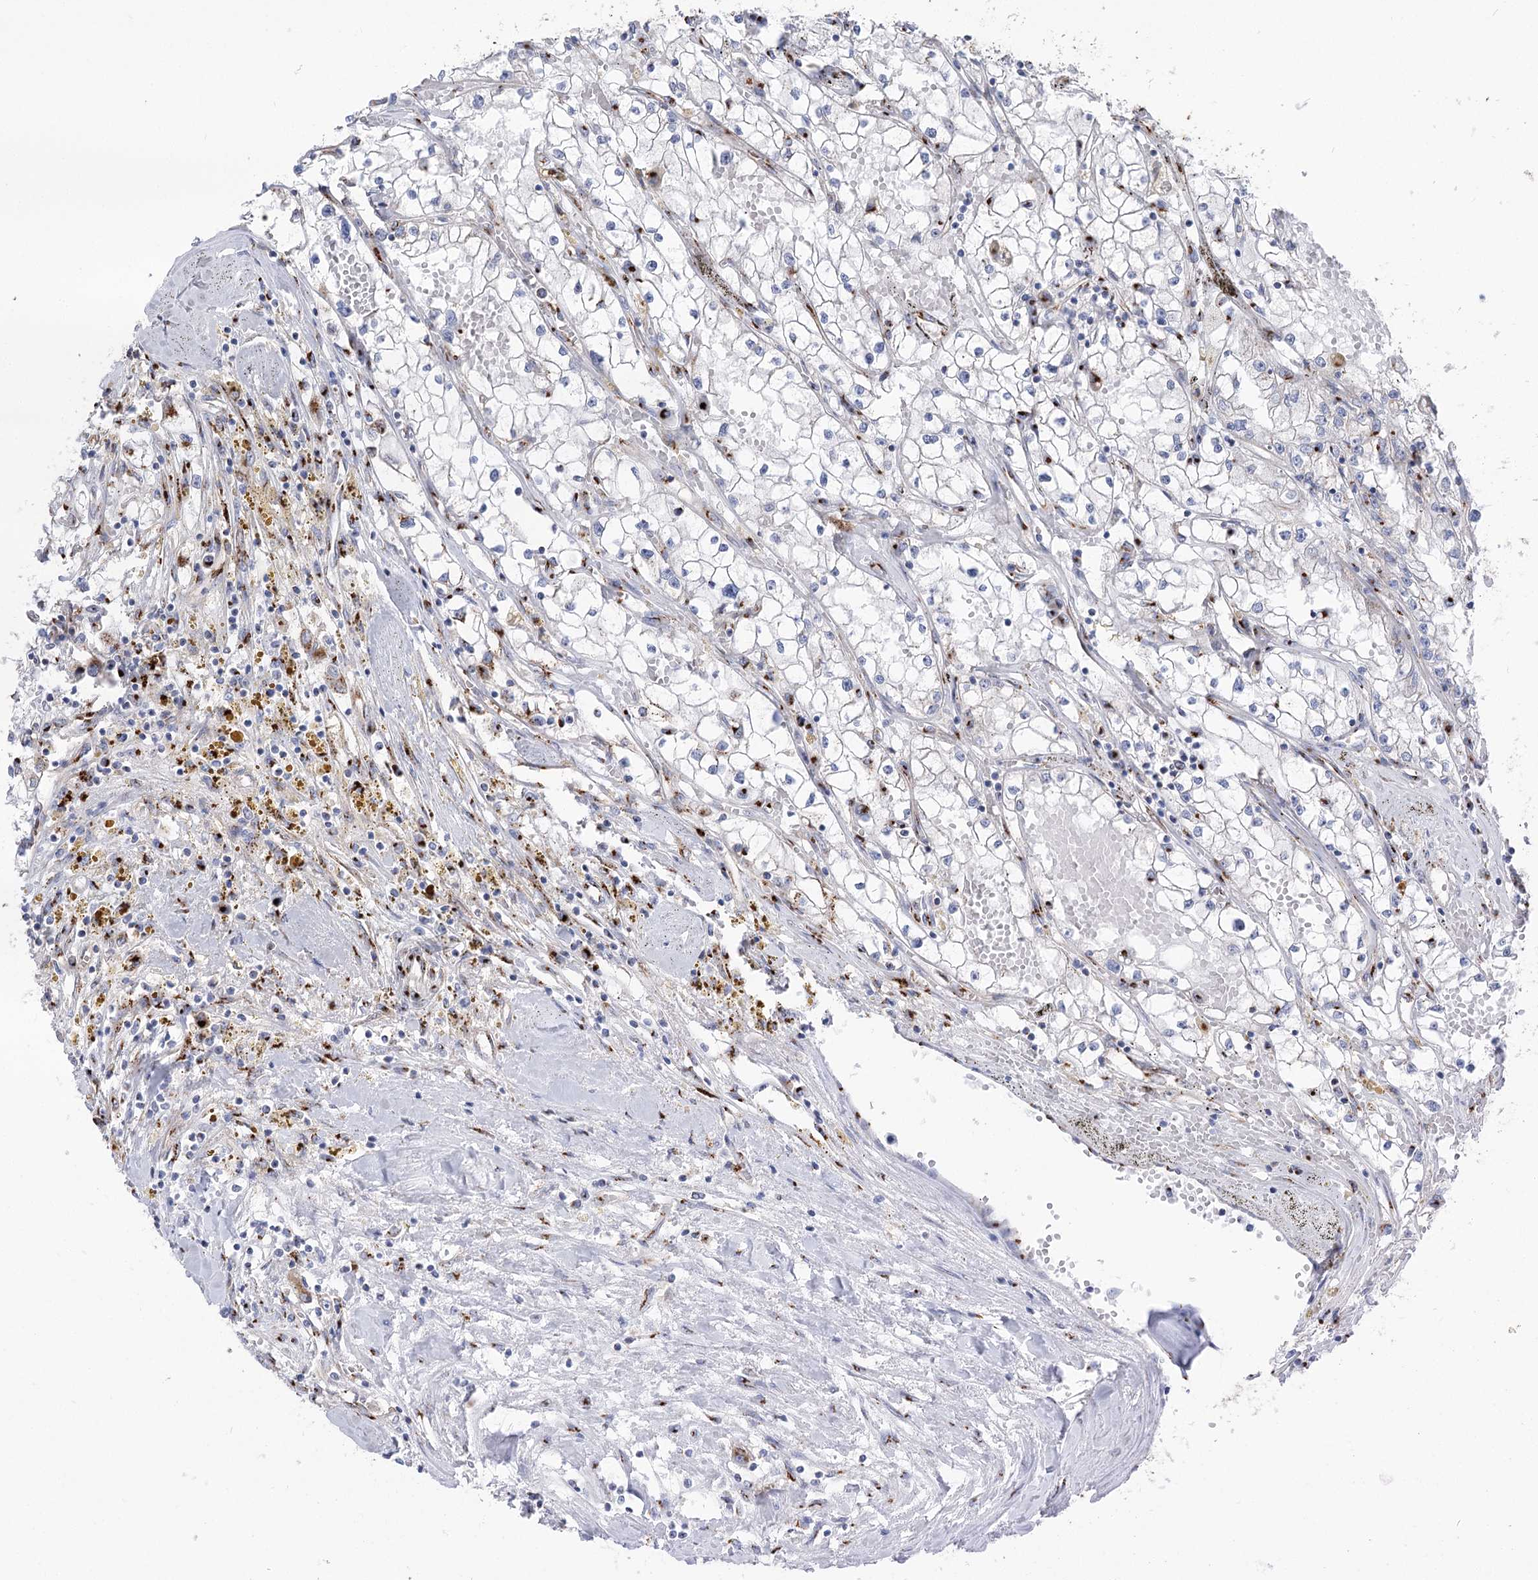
{"staining": {"intensity": "negative", "quantity": "none", "location": "none"}, "tissue": "renal cancer", "cell_type": "Tumor cells", "image_type": "cancer", "snomed": [{"axis": "morphology", "description": "Adenocarcinoma, NOS"}, {"axis": "topography", "description": "Kidney"}], "caption": "Renal adenocarcinoma was stained to show a protein in brown. There is no significant positivity in tumor cells.", "gene": "TMEM165", "patient": {"sex": "male", "age": 56}}